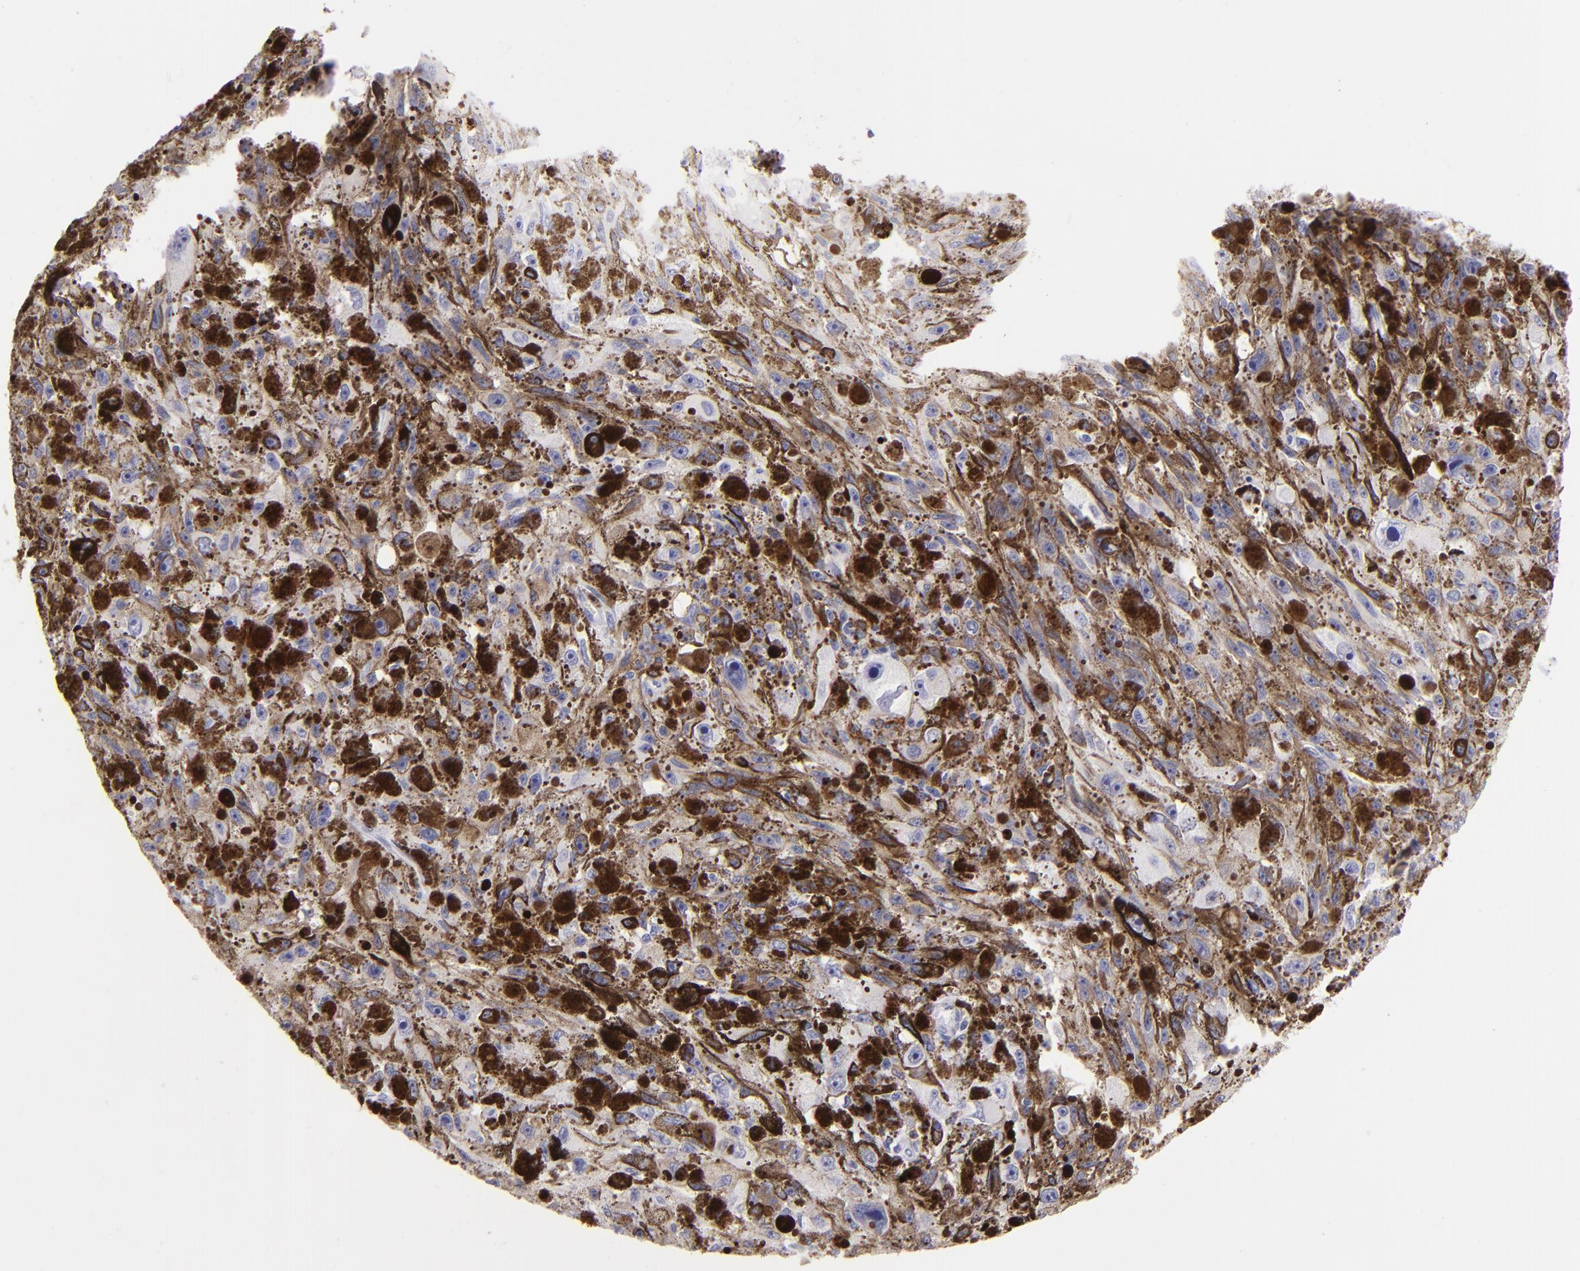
{"staining": {"intensity": "negative", "quantity": "none", "location": "none"}, "tissue": "melanoma", "cell_type": "Tumor cells", "image_type": "cancer", "snomed": [{"axis": "morphology", "description": "Malignant melanoma, NOS"}, {"axis": "topography", "description": "Skin"}], "caption": "IHC of human malignant melanoma exhibits no expression in tumor cells.", "gene": "IL2RA", "patient": {"sex": "female", "age": 104}}